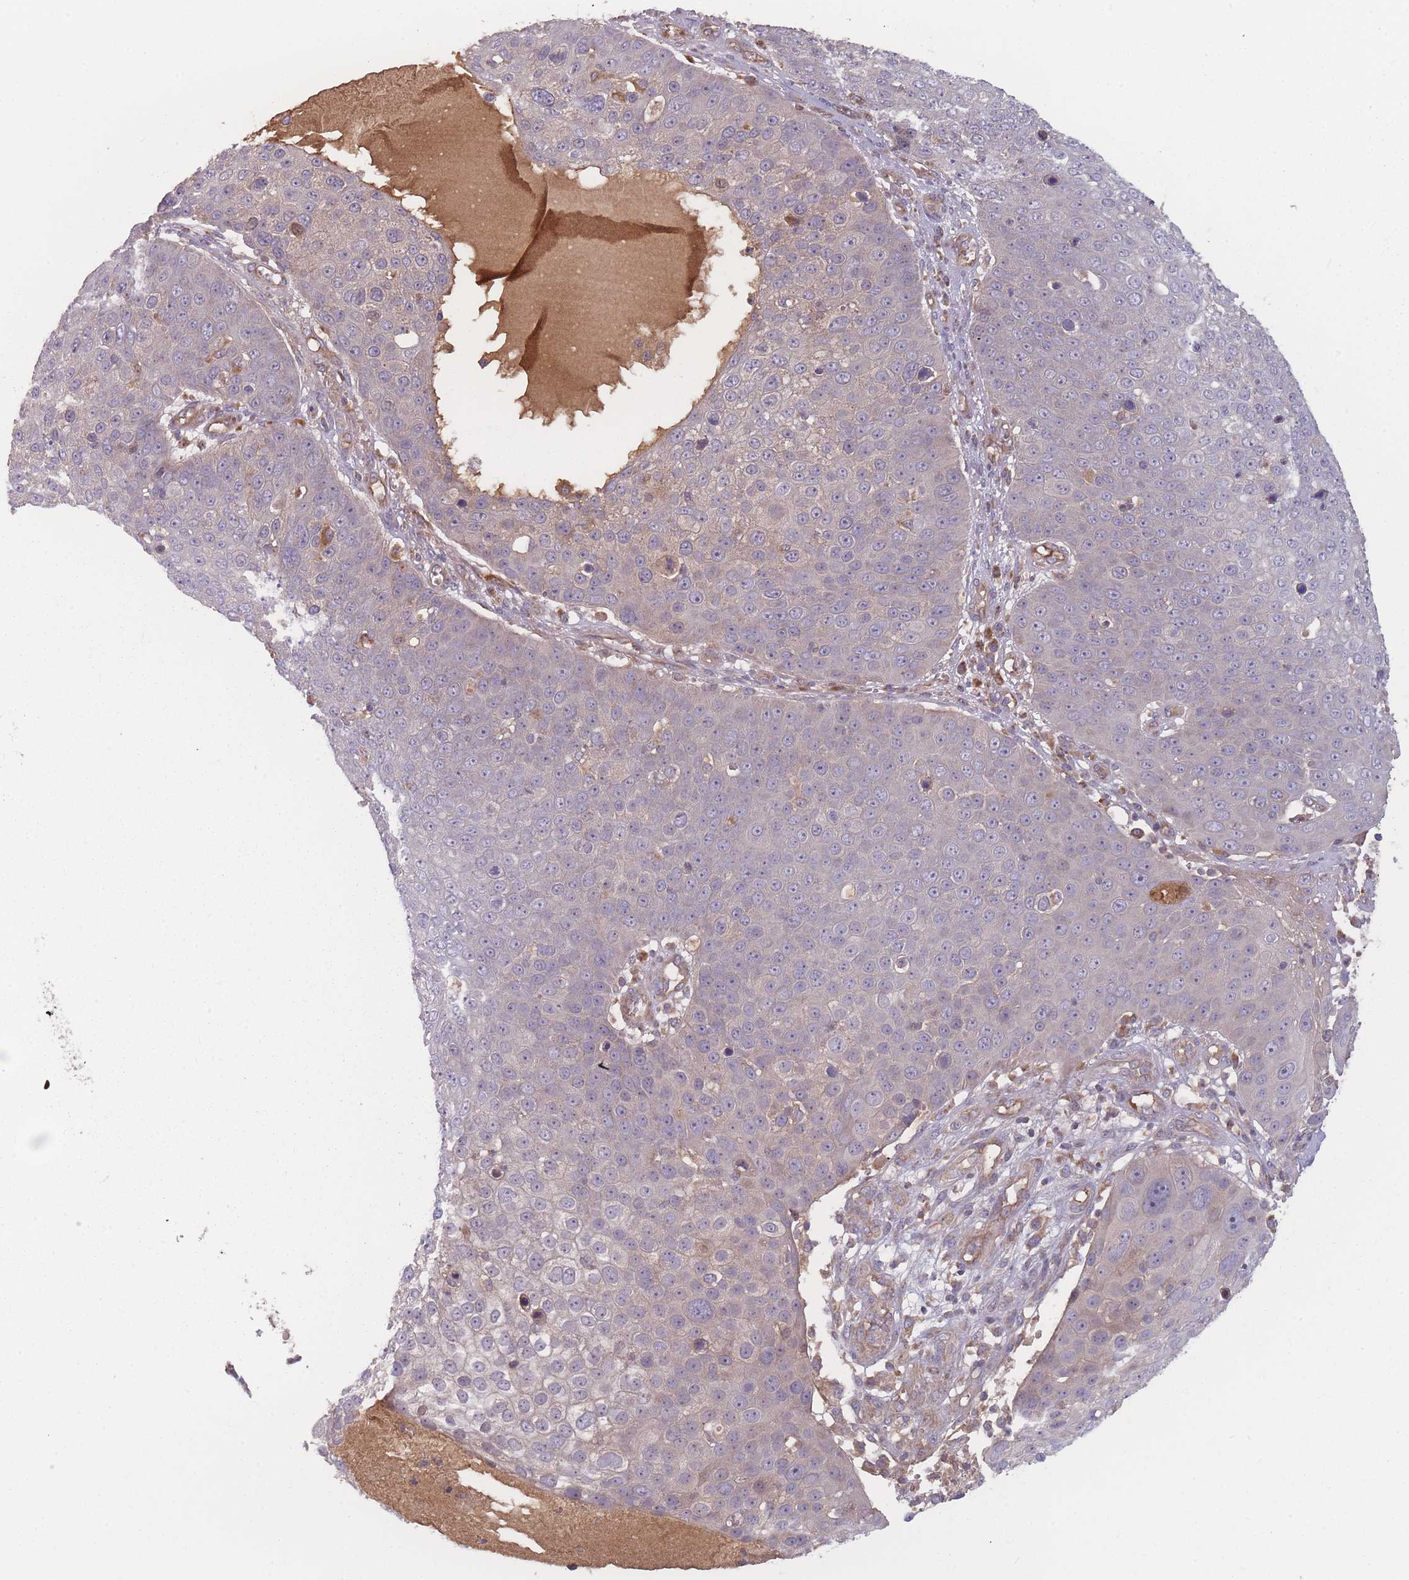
{"staining": {"intensity": "negative", "quantity": "none", "location": "none"}, "tissue": "skin cancer", "cell_type": "Tumor cells", "image_type": "cancer", "snomed": [{"axis": "morphology", "description": "Squamous cell carcinoma, NOS"}, {"axis": "topography", "description": "Skin"}], "caption": "Tumor cells show no significant protein positivity in squamous cell carcinoma (skin). The staining is performed using DAB brown chromogen with nuclei counter-stained in using hematoxylin.", "gene": "ATP5MG", "patient": {"sex": "male", "age": 71}}